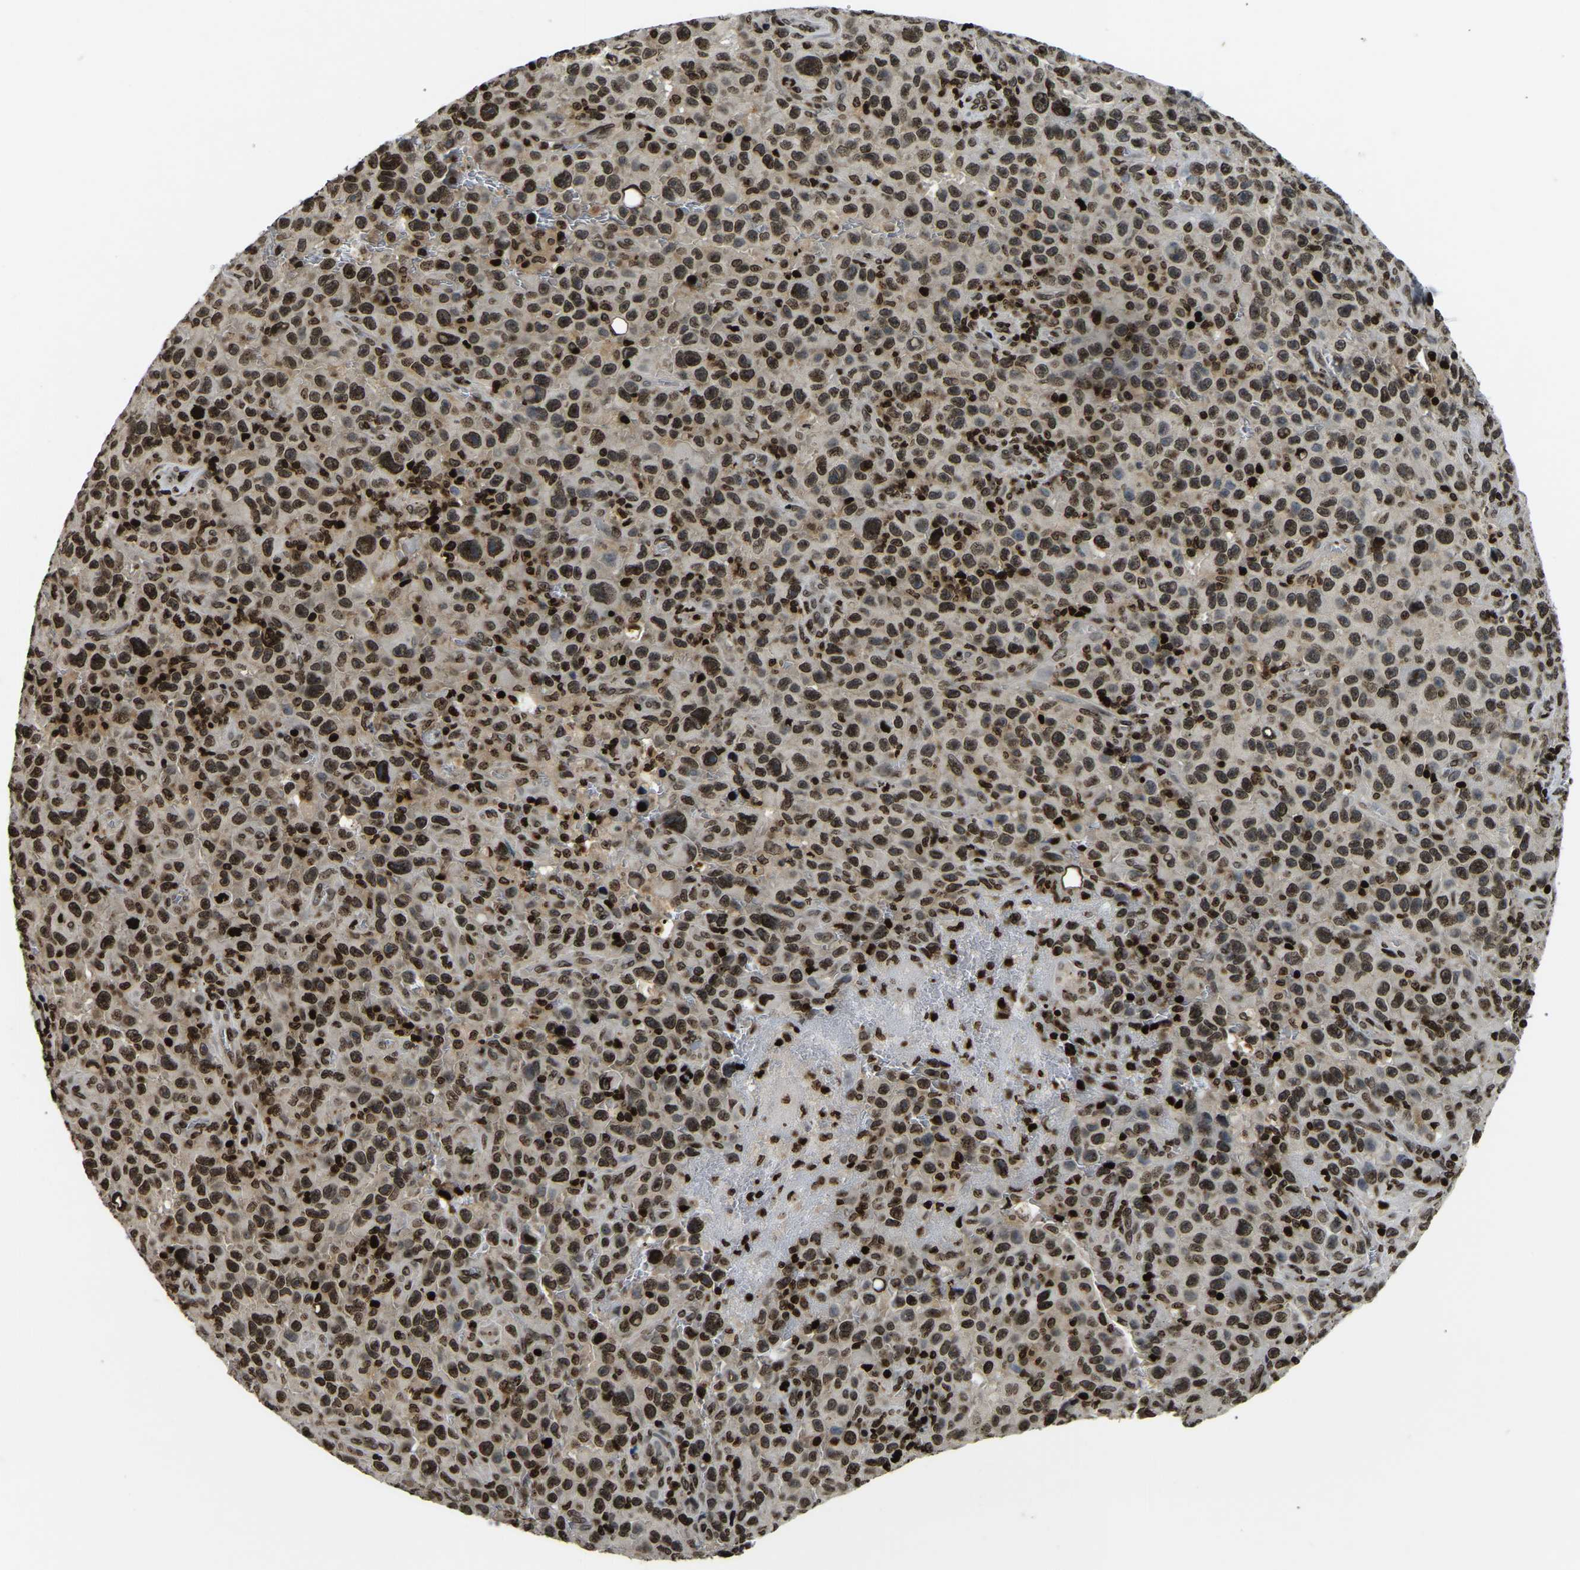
{"staining": {"intensity": "strong", "quantity": ">75%", "location": "nuclear"}, "tissue": "melanoma", "cell_type": "Tumor cells", "image_type": "cancer", "snomed": [{"axis": "morphology", "description": "Malignant melanoma, NOS"}, {"axis": "topography", "description": "Skin"}], "caption": "DAB immunohistochemical staining of human malignant melanoma shows strong nuclear protein staining in approximately >75% of tumor cells. Nuclei are stained in blue.", "gene": "LRRC61", "patient": {"sex": "female", "age": 82}}